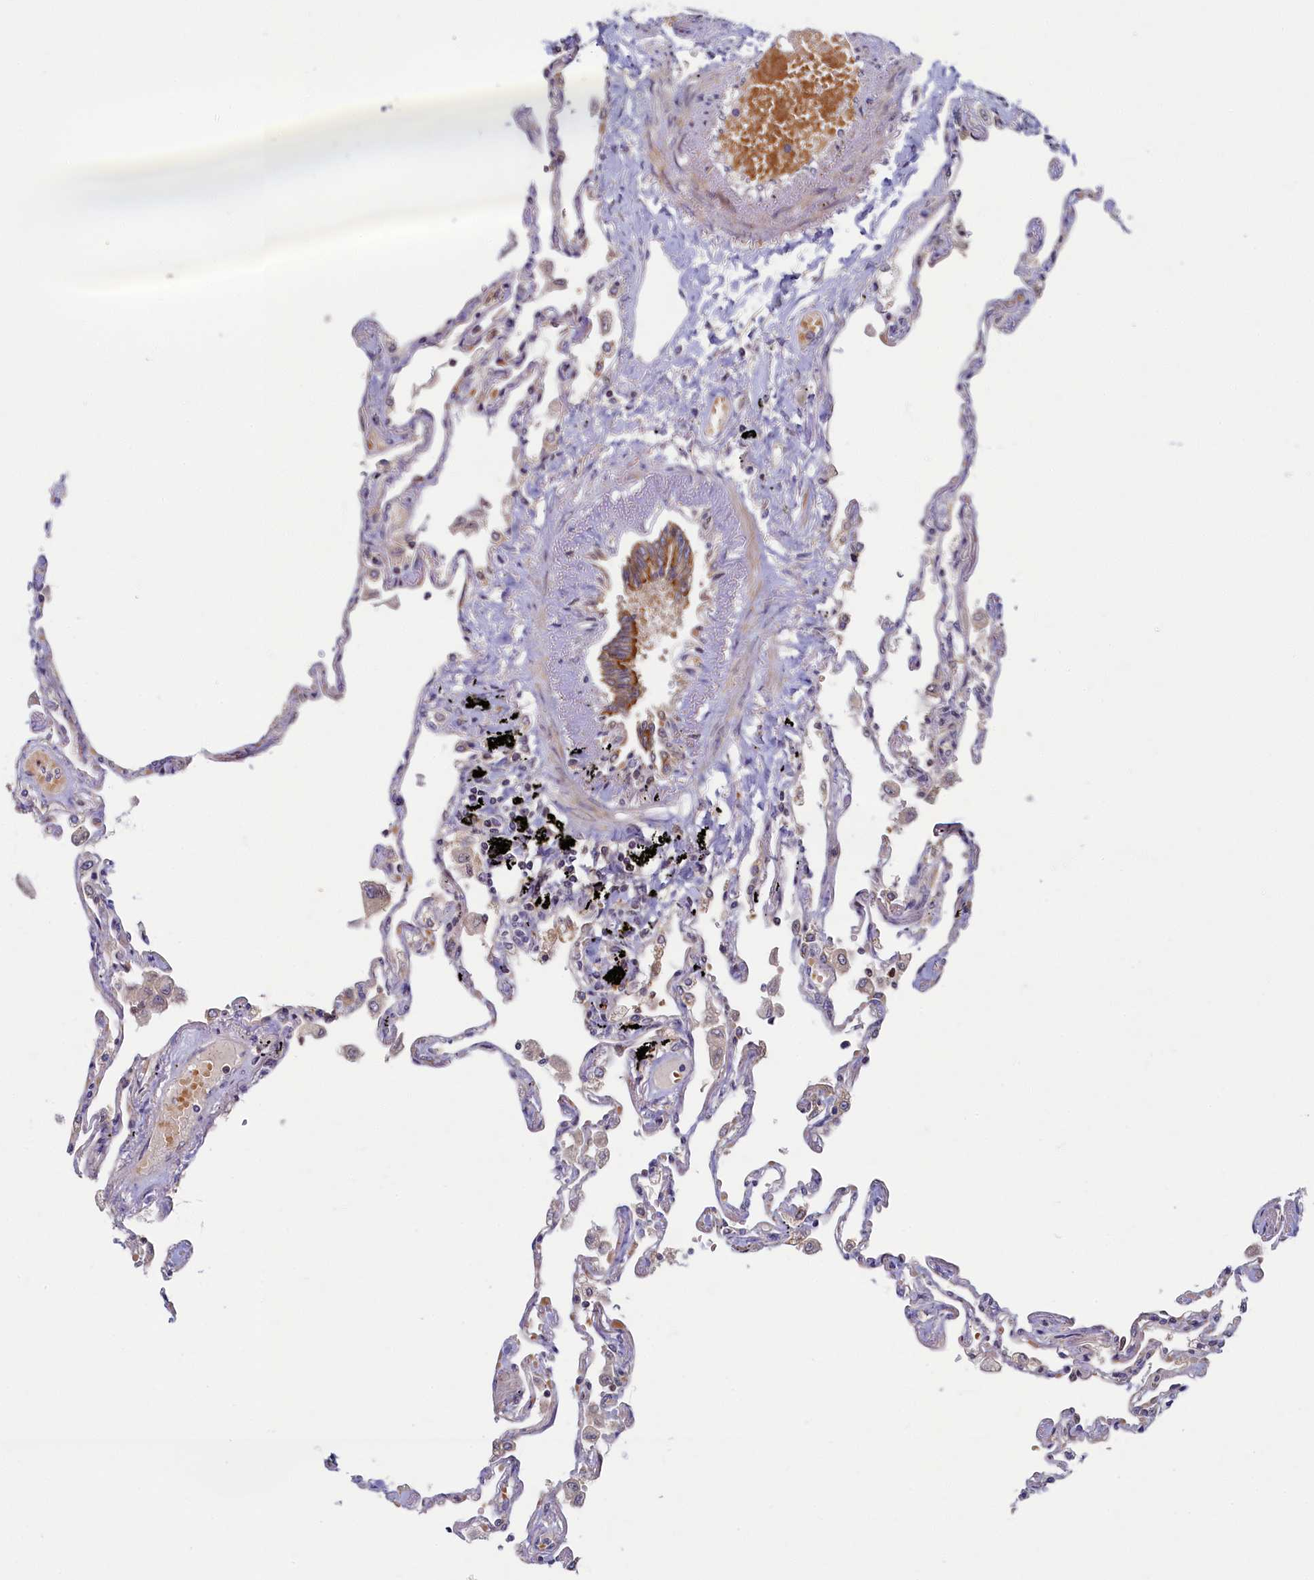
{"staining": {"intensity": "negative", "quantity": "none", "location": "none"}, "tissue": "lung", "cell_type": "Alveolar cells", "image_type": "normal", "snomed": [{"axis": "morphology", "description": "Normal tissue, NOS"}, {"axis": "topography", "description": "Lung"}], "caption": "Immunohistochemistry photomicrograph of unremarkable lung stained for a protein (brown), which shows no positivity in alveolar cells.", "gene": "CEP20", "patient": {"sex": "female", "age": 67}}